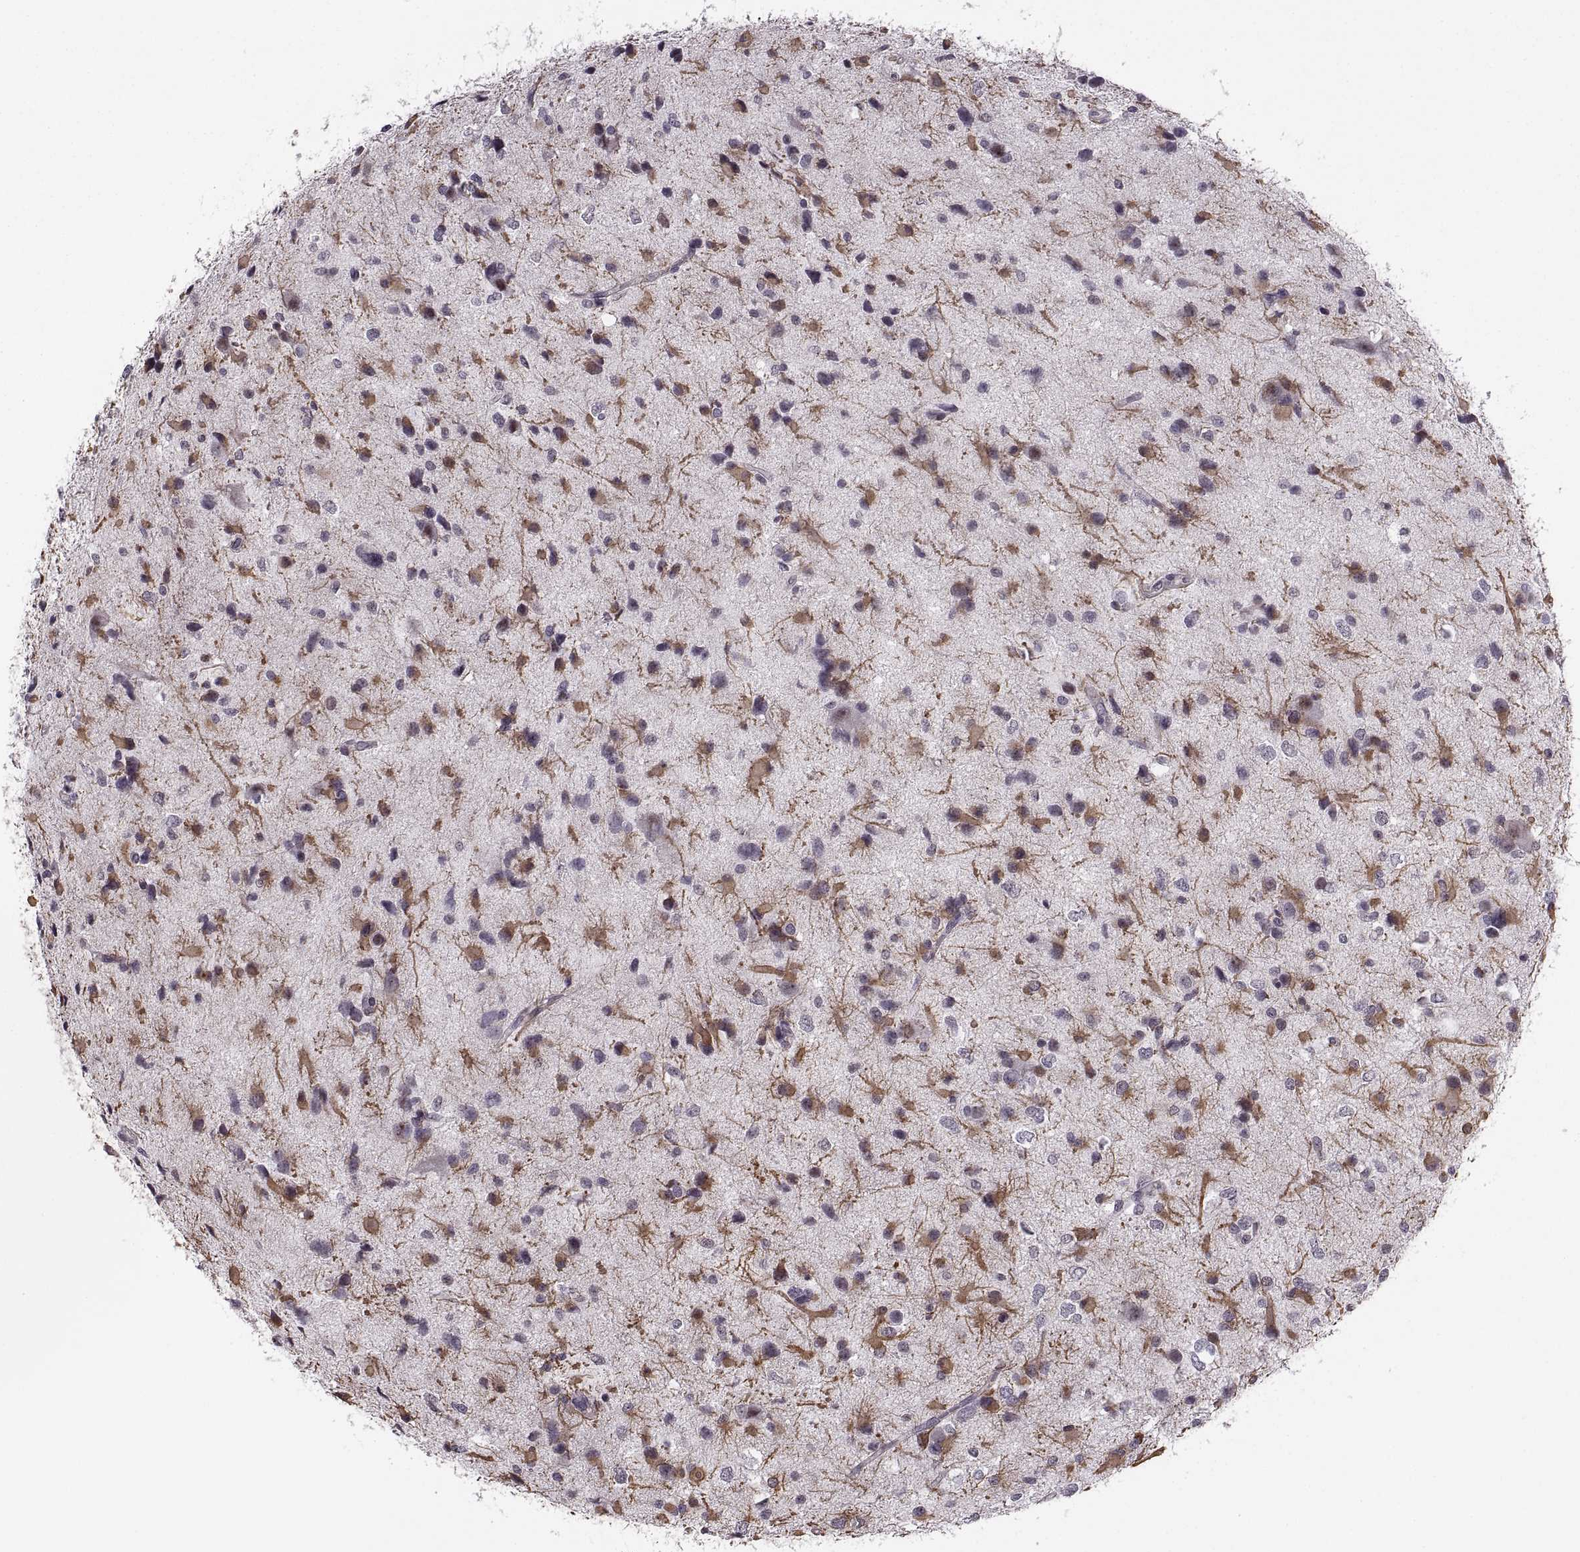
{"staining": {"intensity": "negative", "quantity": "none", "location": "none"}, "tissue": "glioma", "cell_type": "Tumor cells", "image_type": "cancer", "snomed": [{"axis": "morphology", "description": "Glioma, malignant, Low grade"}, {"axis": "topography", "description": "Brain"}], "caption": "There is no significant expression in tumor cells of malignant glioma (low-grade).", "gene": "LUZP2", "patient": {"sex": "female", "age": 32}}